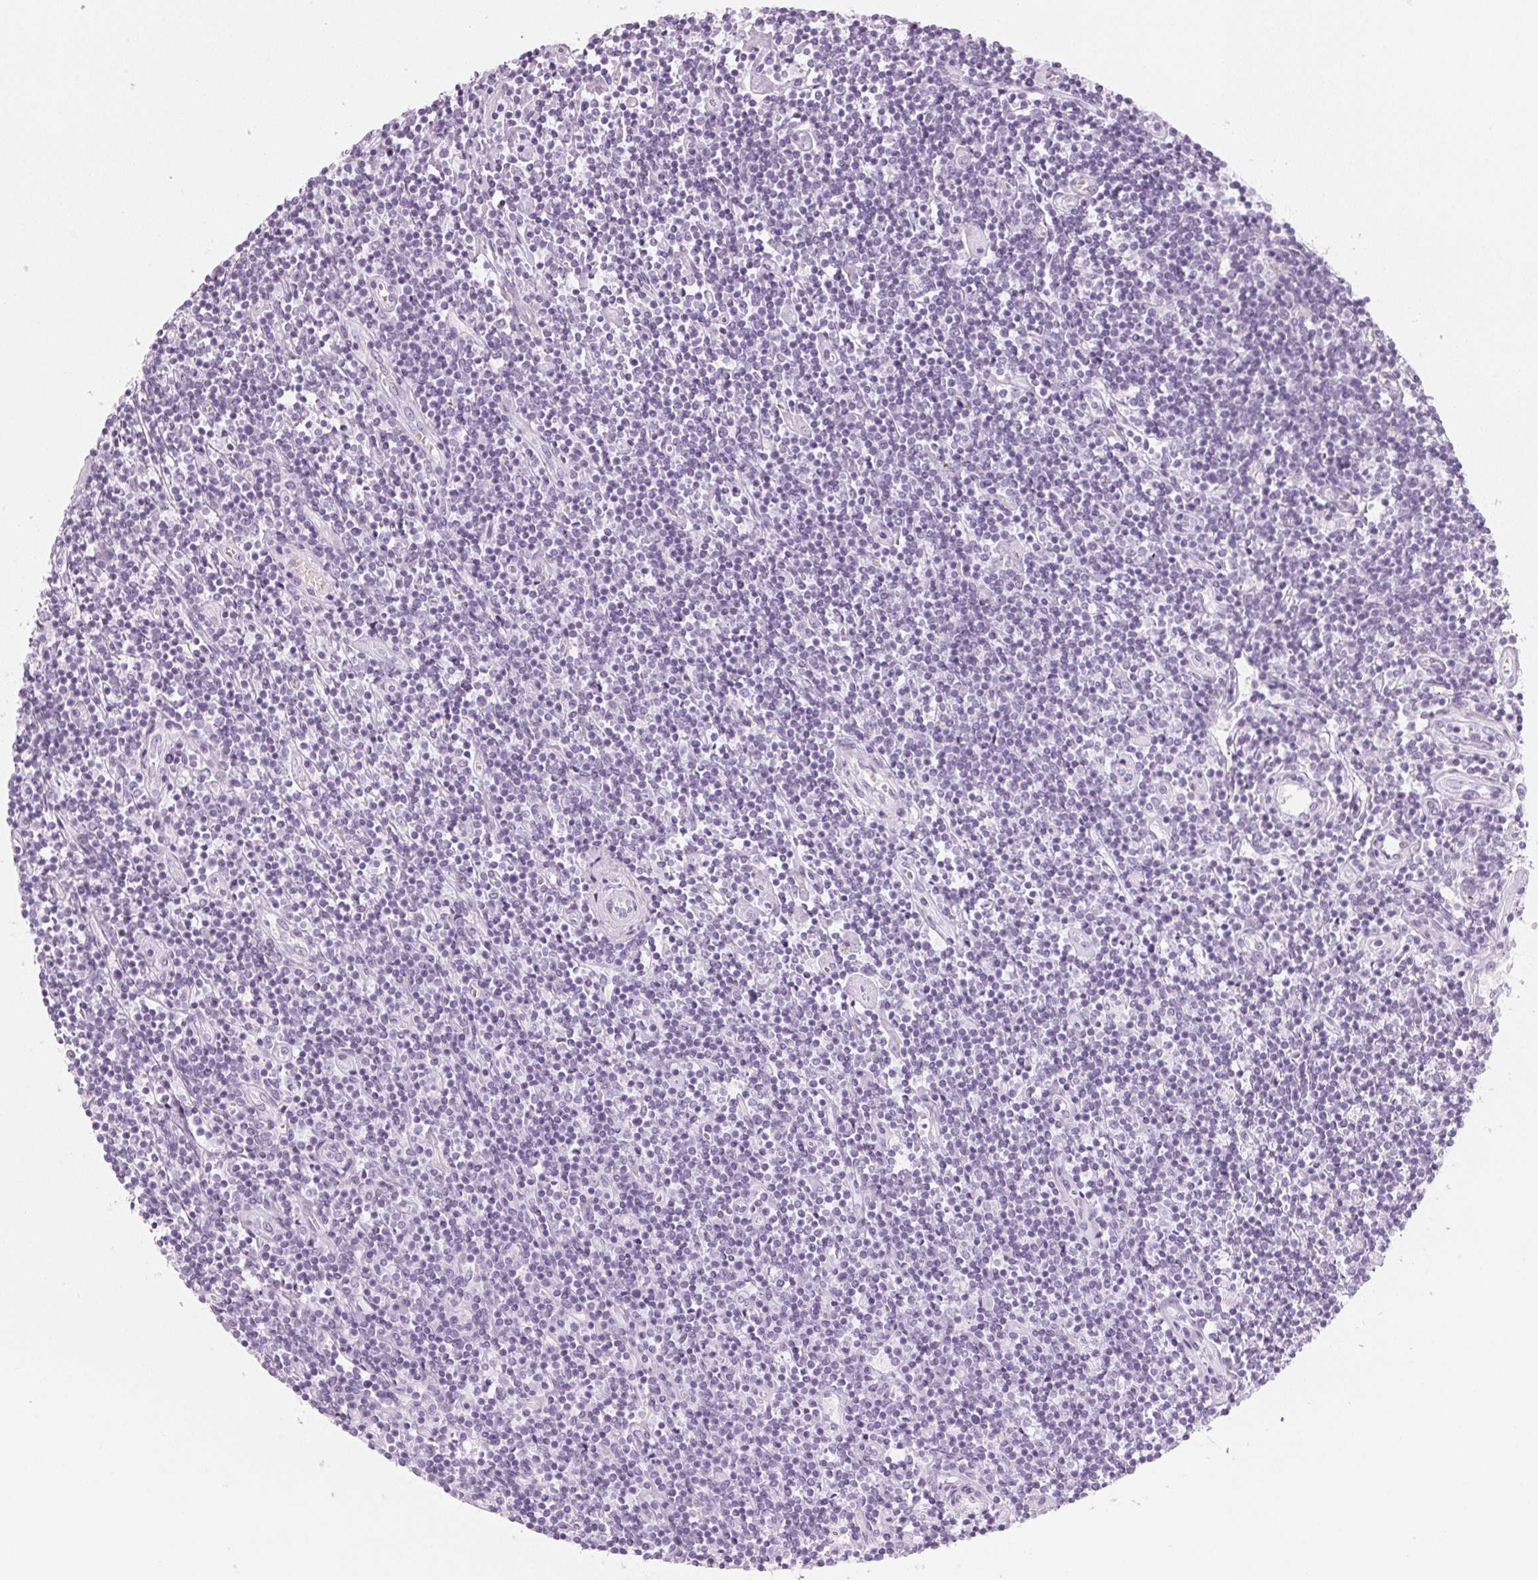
{"staining": {"intensity": "negative", "quantity": "none", "location": "none"}, "tissue": "lymphoma", "cell_type": "Tumor cells", "image_type": "cancer", "snomed": [{"axis": "morphology", "description": "Hodgkin's disease, NOS"}, {"axis": "topography", "description": "Lymph node"}], "caption": "IHC micrograph of human Hodgkin's disease stained for a protein (brown), which shows no positivity in tumor cells.", "gene": "DNTTIP2", "patient": {"sex": "male", "age": 40}}